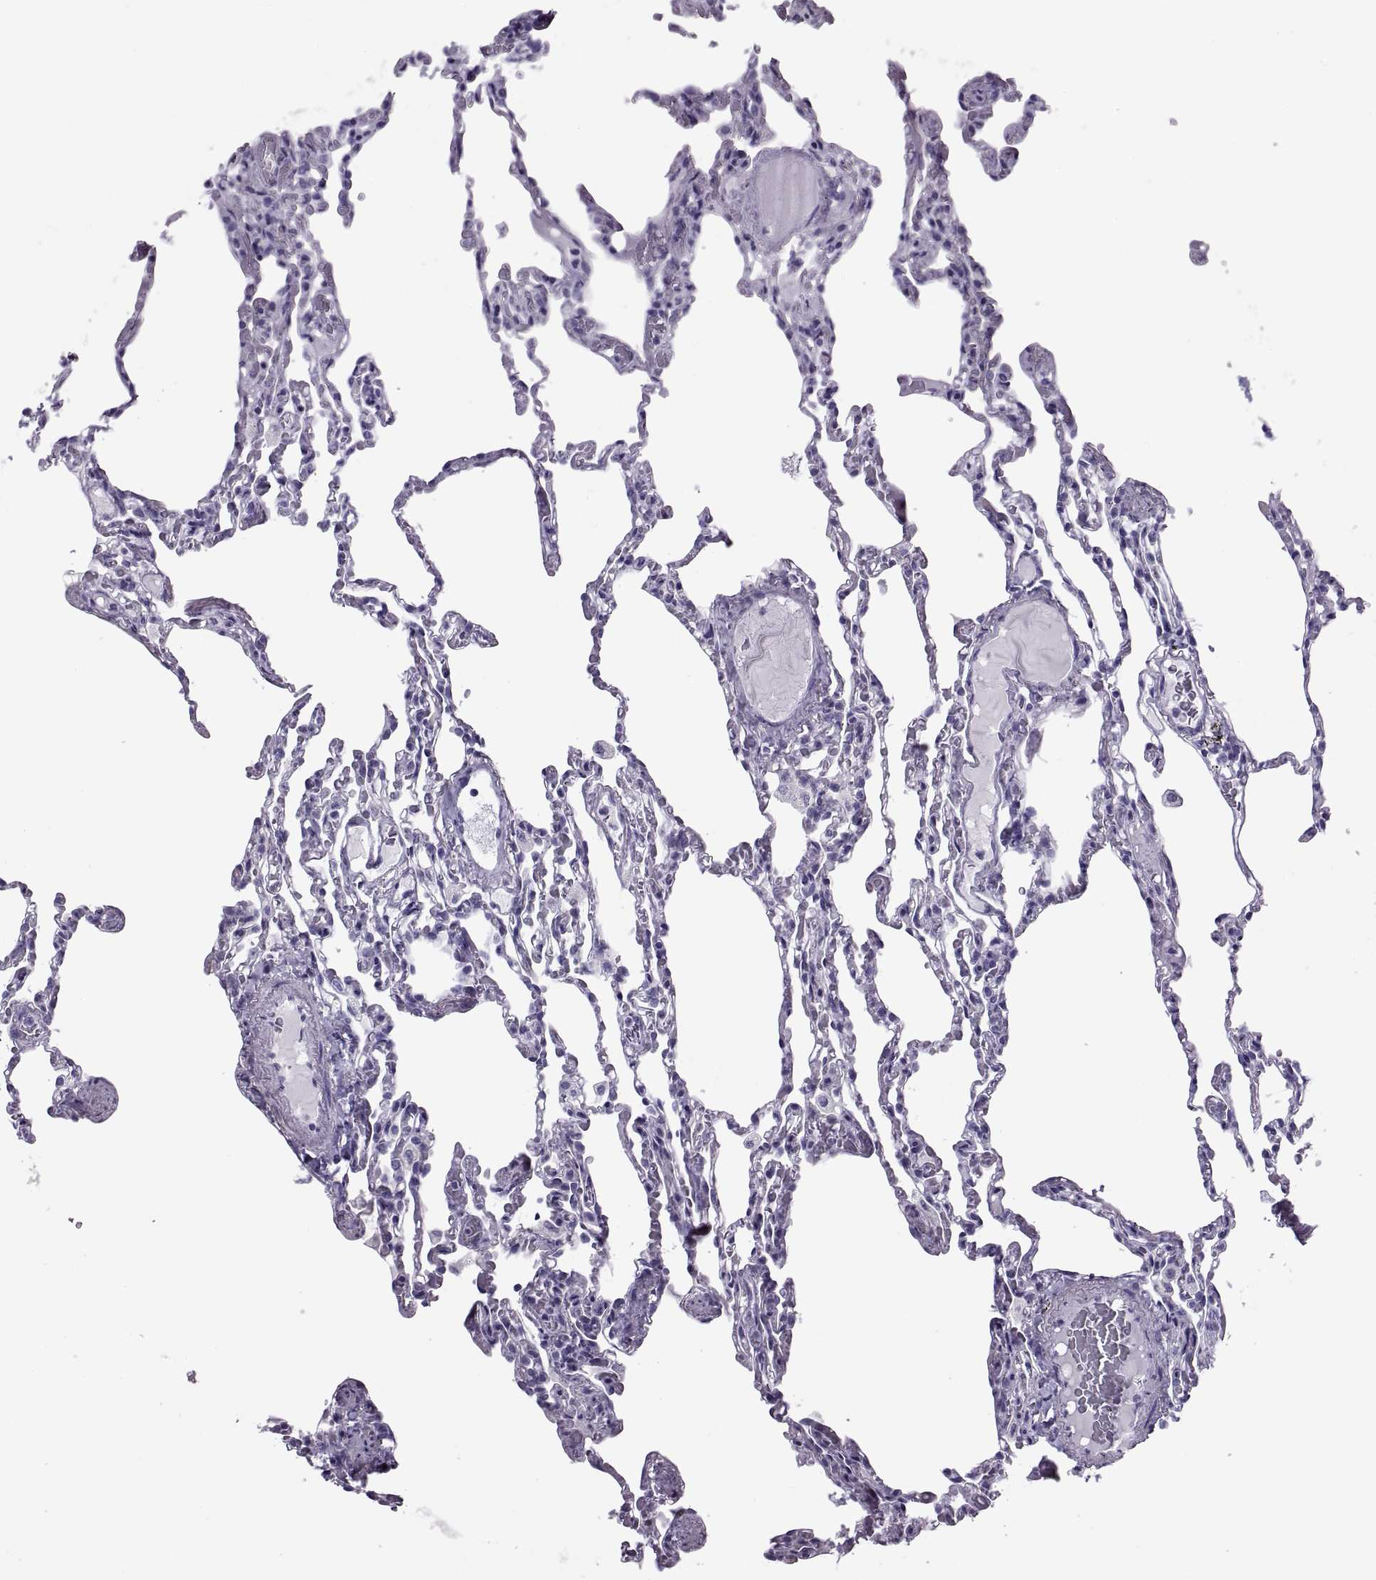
{"staining": {"intensity": "negative", "quantity": "none", "location": "none"}, "tissue": "lung", "cell_type": "Alveolar cells", "image_type": "normal", "snomed": [{"axis": "morphology", "description": "Normal tissue, NOS"}, {"axis": "topography", "description": "Lung"}], "caption": "IHC of unremarkable human lung demonstrates no positivity in alveolar cells.", "gene": "RLBP1", "patient": {"sex": "female", "age": 43}}